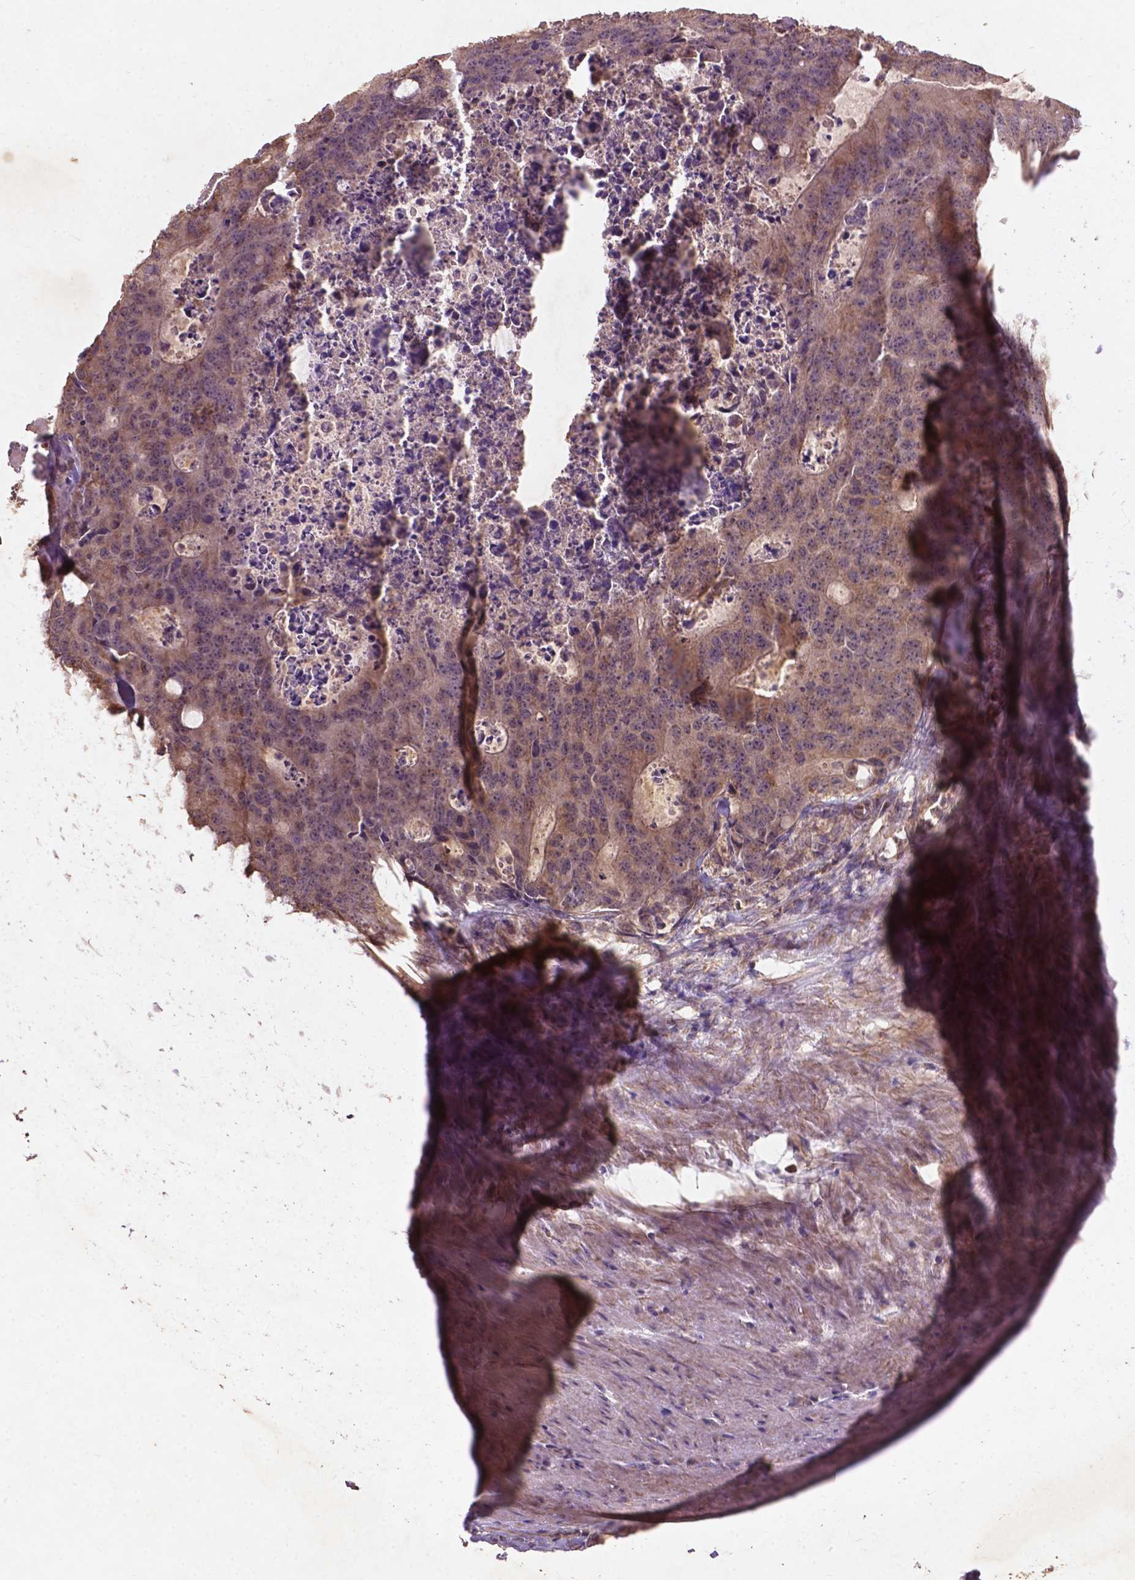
{"staining": {"intensity": "weak", "quantity": ">75%", "location": "cytoplasmic/membranous"}, "tissue": "colorectal cancer", "cell_type": "Tumor cells", "image_type": "cancer", "snomed": [{"axis": "morphology", "description": "Adenocarcinoma, NOS"}, {"axis": "topography", "description": "Colon"}], "caption": "Weak cytoplasmic/membranous staining is seen in about >75% of tumor cells in colorectal cancer (adenocarcinoma). The protein of interest is shown in brown color, while the nuclei are stained blue.", "gene": "ST6GALNAC5", "patient": {"sex": "male", "age": 67}}